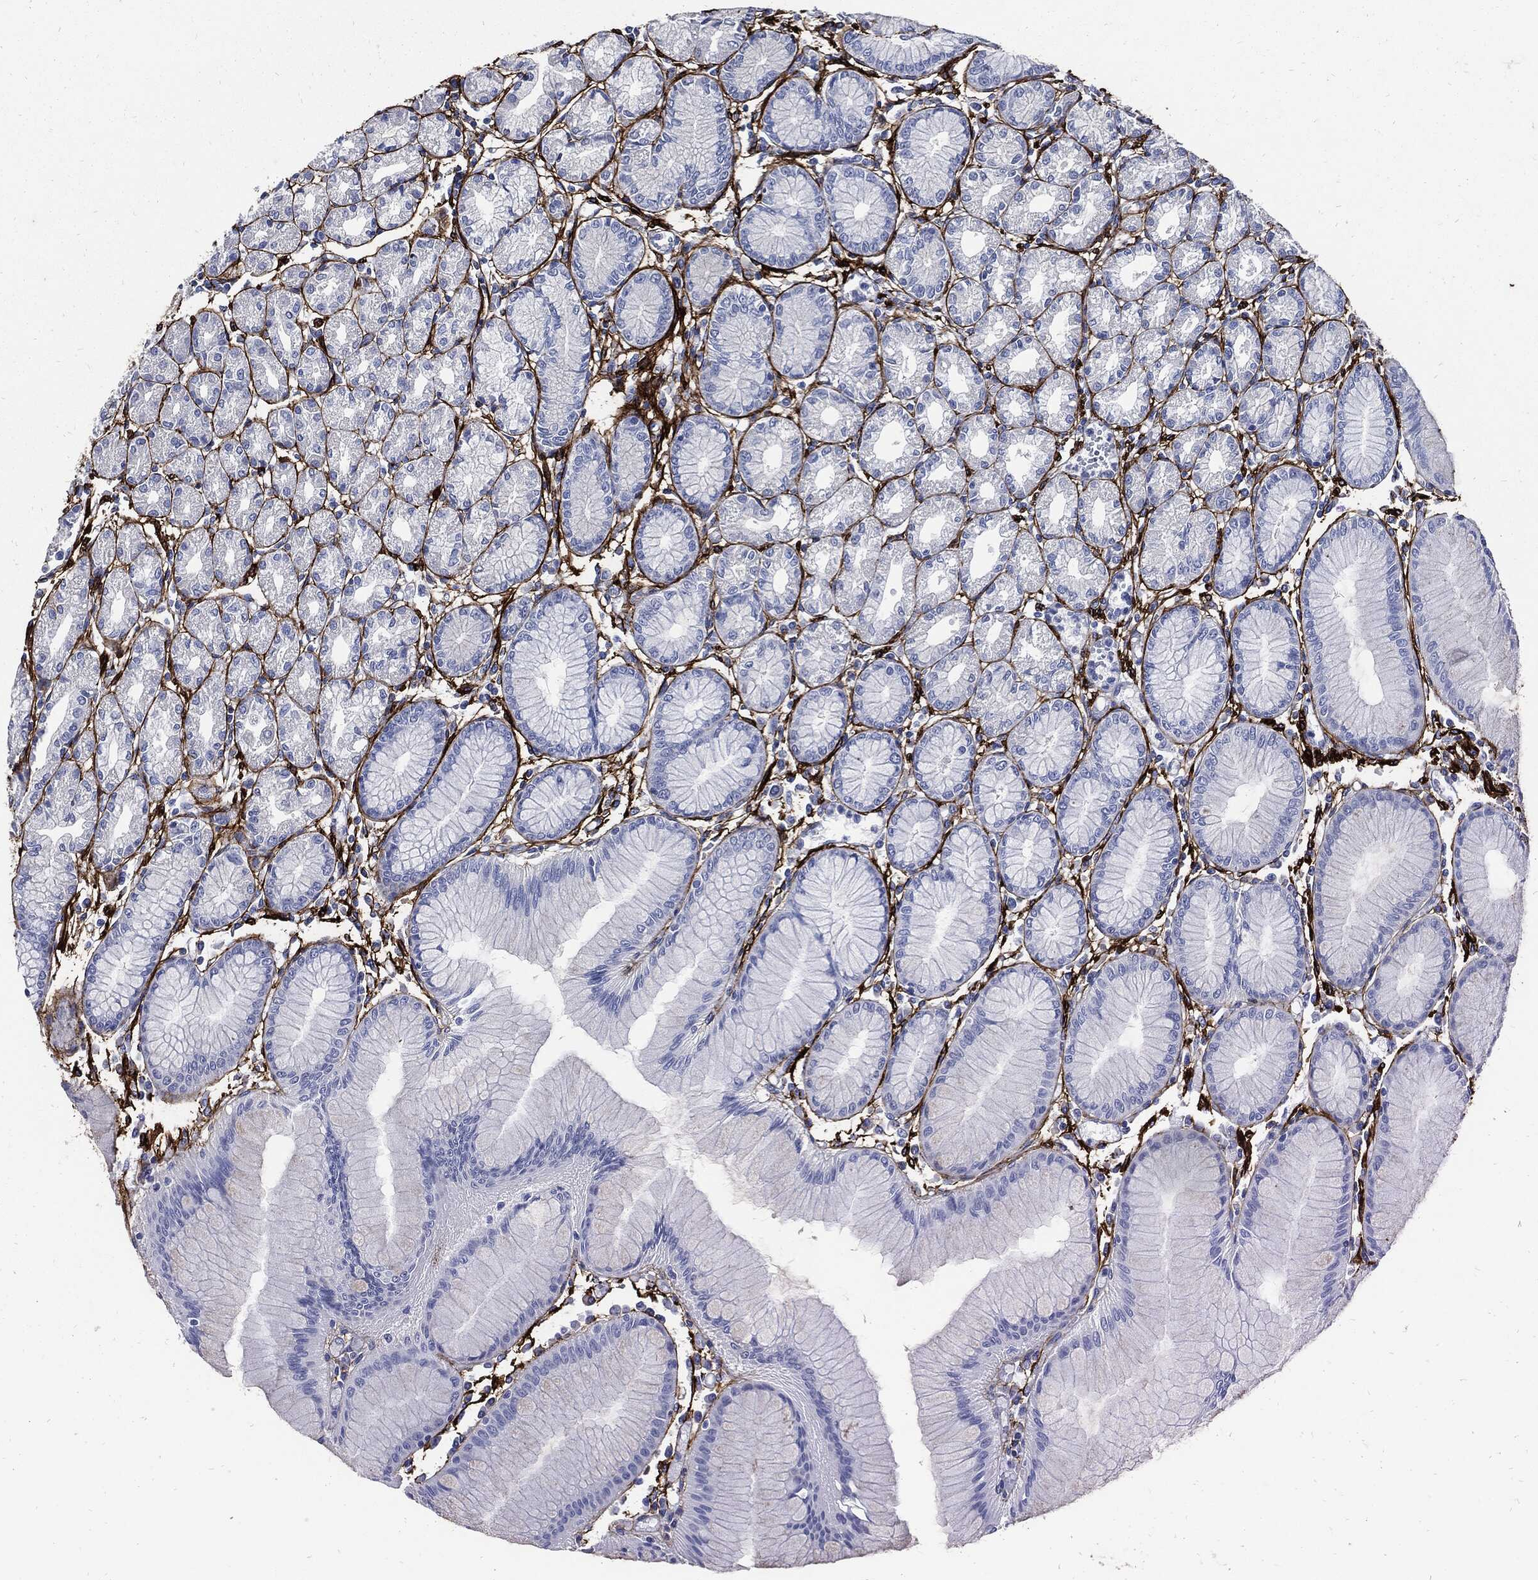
{"staining": {"intensity": "negative", "quantity": "none", "location": "none"}, "tissue": "stomach", "cell_type": "Glandular cells", "image_type": "normal", "snomed": [{"axis": "morphology", "description": "Normal tissue, NOS"}, {"axis": "topography", "description": "Stomach"}], "caption": "Protein analysis of benign stomach displays no significant positivity in glandular cells. (Immunohistochemistry (ihc), brightfield microscopy, high magnification).", "gene": "FBN1", "patient": {"sex": "female", "age": 57}}